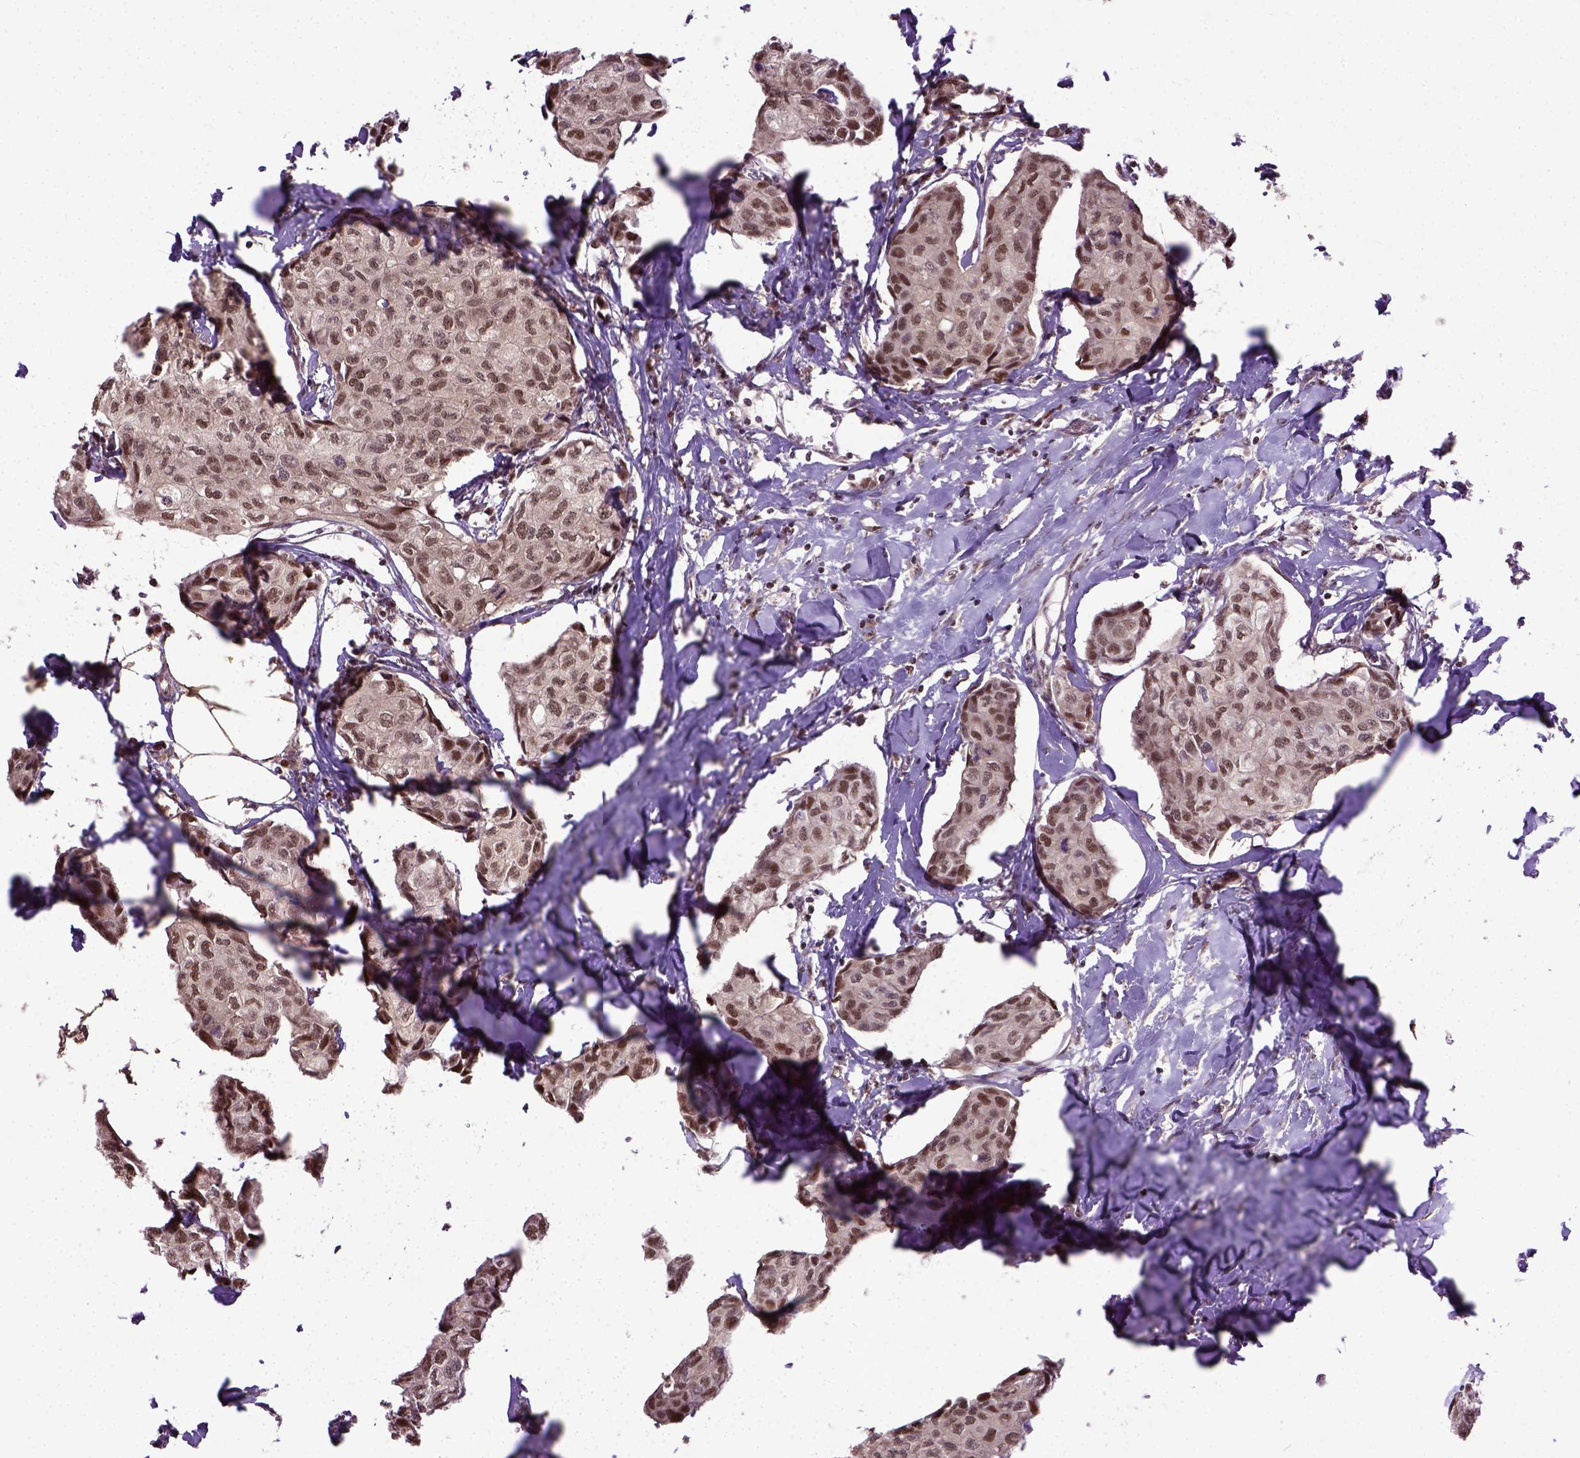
{"staining": {"intensity": "moderate", "quantity": ">75%", "location": "nuclear"}, "tissue": "breast cancer", "cell_type": "Tumor cells", "image_type": "cancer", "snomed": [{"axis": "morphology", "description": "Duct carcinoma"}, {"axis": "topography", "description": "Breast"}], "caption": "Immunohistochemistry image of neoplastic tissue: human breast cancer stained using immunohistochemistry displays medium levels of moderate protein expression localized specifically in the nuclear of tumor cells, appearing as a nuclear brown color.", "gene": "UBA3", "patient": {"sex": "female", "age": 80}}